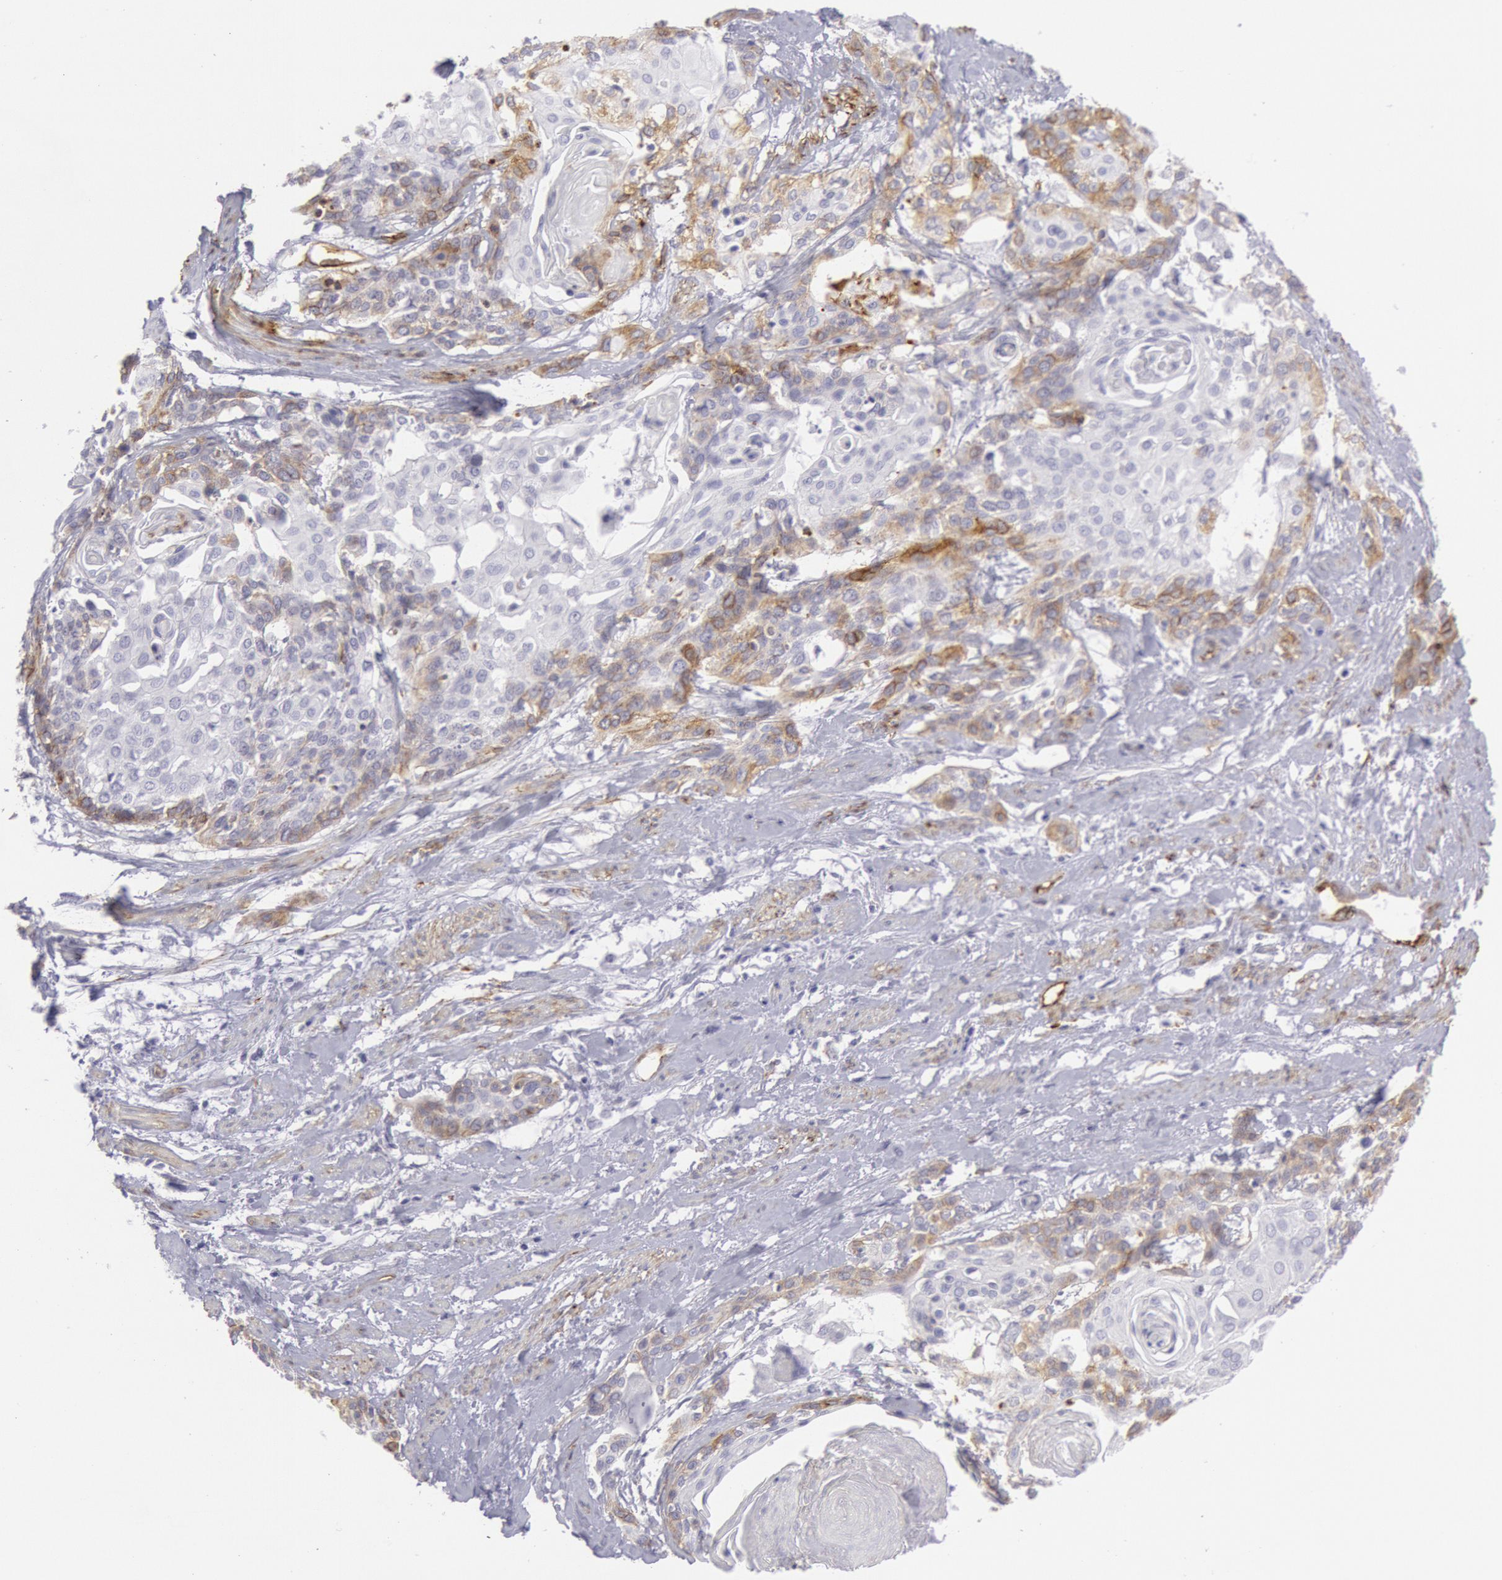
{"staining": {"intensity": "weak", "quantity": "<25%", "location": "cytoplasmic/membranous"}, "tissue": "cervical cancer", "cell_type": "Tumor cells", "image_type": "cancer", "snomed": [{"axis": "morphology", "description": "Squamous cell carcinoma, NOS"}, {"axis": "topography", "description": "Cervix"}], "caption": "Tumor cells are negative for brown protein staining in squamous cell carcinoma (cervical).", "gene": "CDH13", "patient": {"sex": "female", "age": 57}}